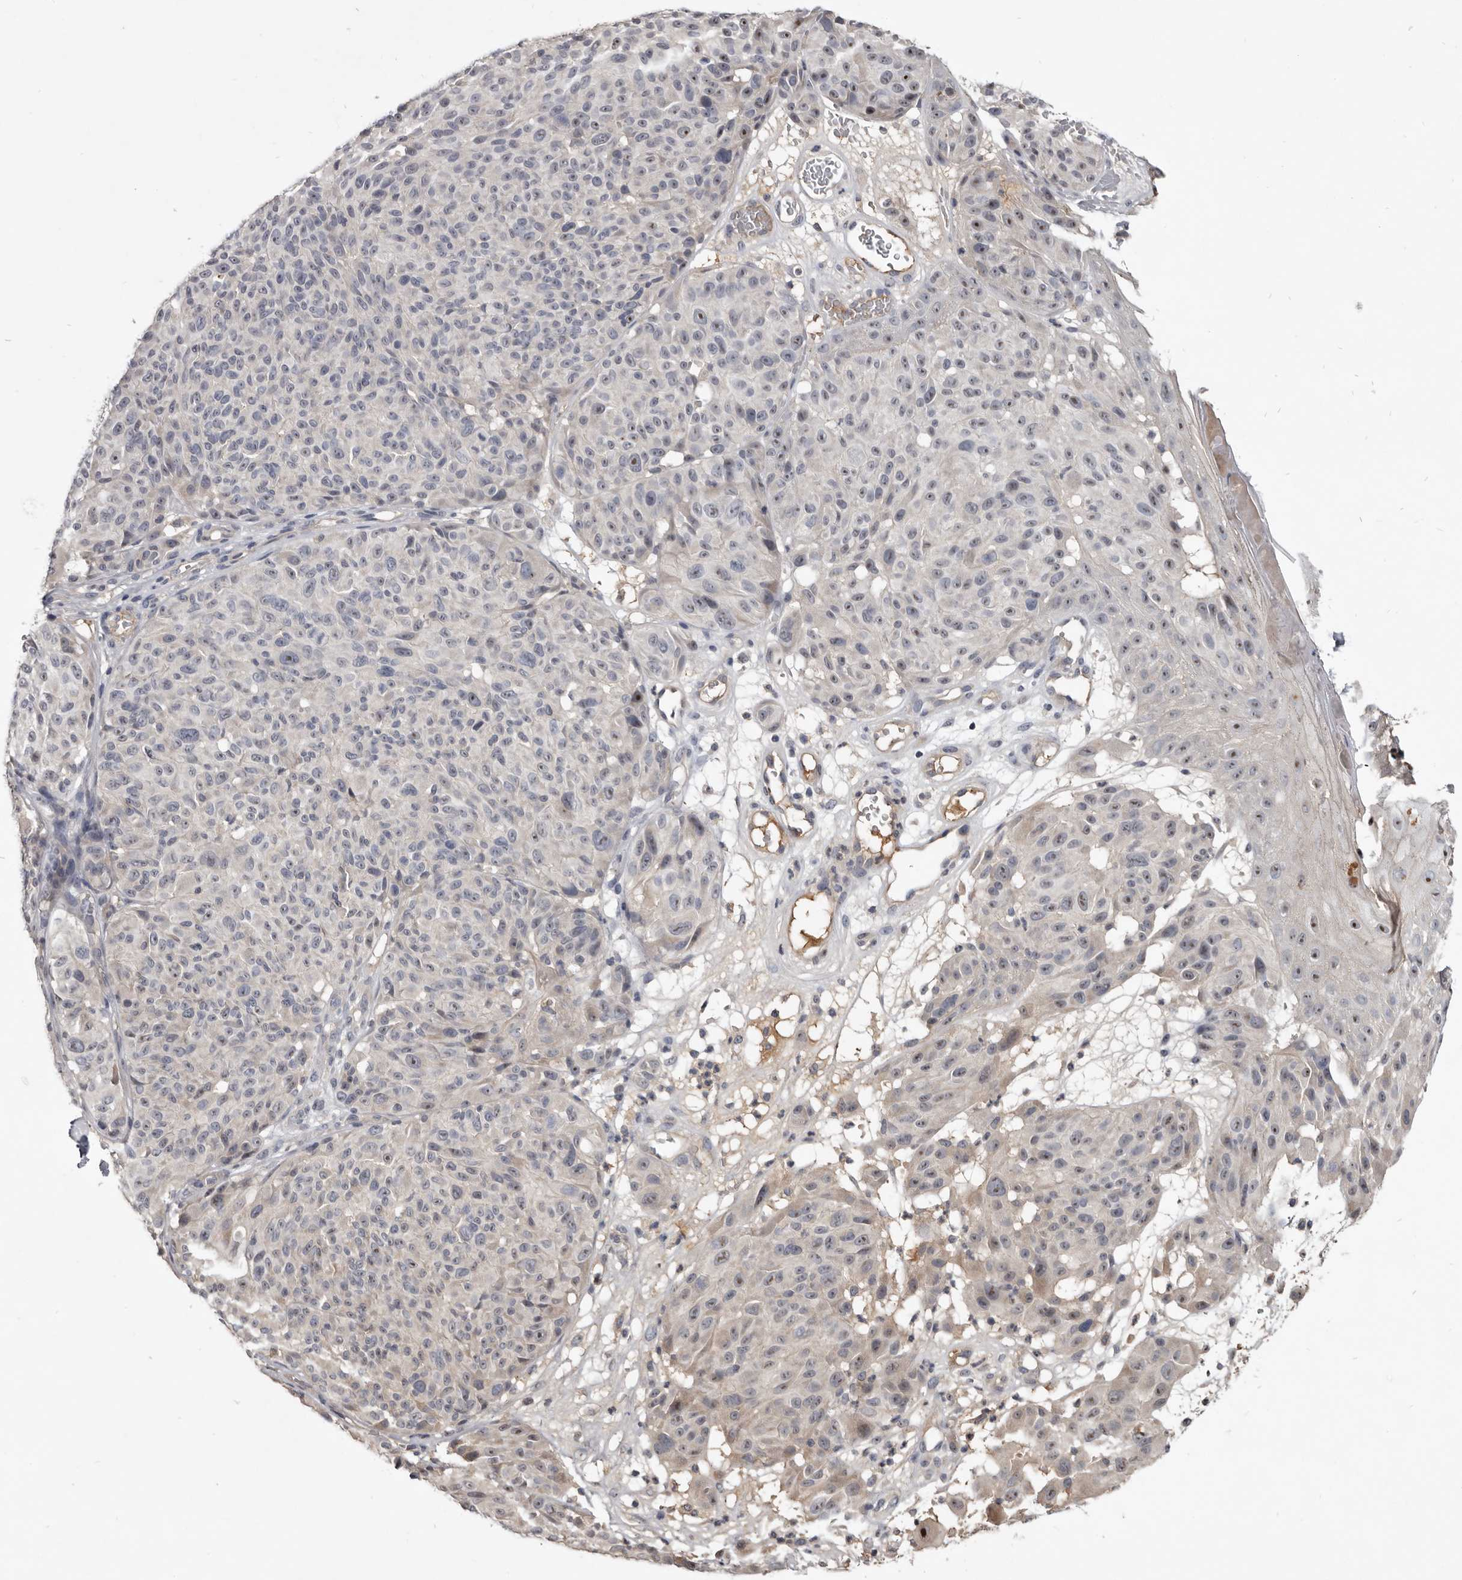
{"staining": {"intensity": "strong", "quantity": "<25%", "location": "nuclear"}, "tissue": "melanoma", "cell_type": "Tumor cells", "image_type": "cancer", "snomed": [{"axis": "morphology", "description": "Malignant melanoma, NOS"}, {"axis": "topography", "description": "Skin"}], "caption": "The micrograph exhibits staining of melanoma, revealing strong nuclear protein expression (brown color) within tumor cells. Immunohistochemistry stains the protein in brown and the nuclei are stained blue.", "gene": "TTC39A", "patient": {"sex": "male", "age": 83}}